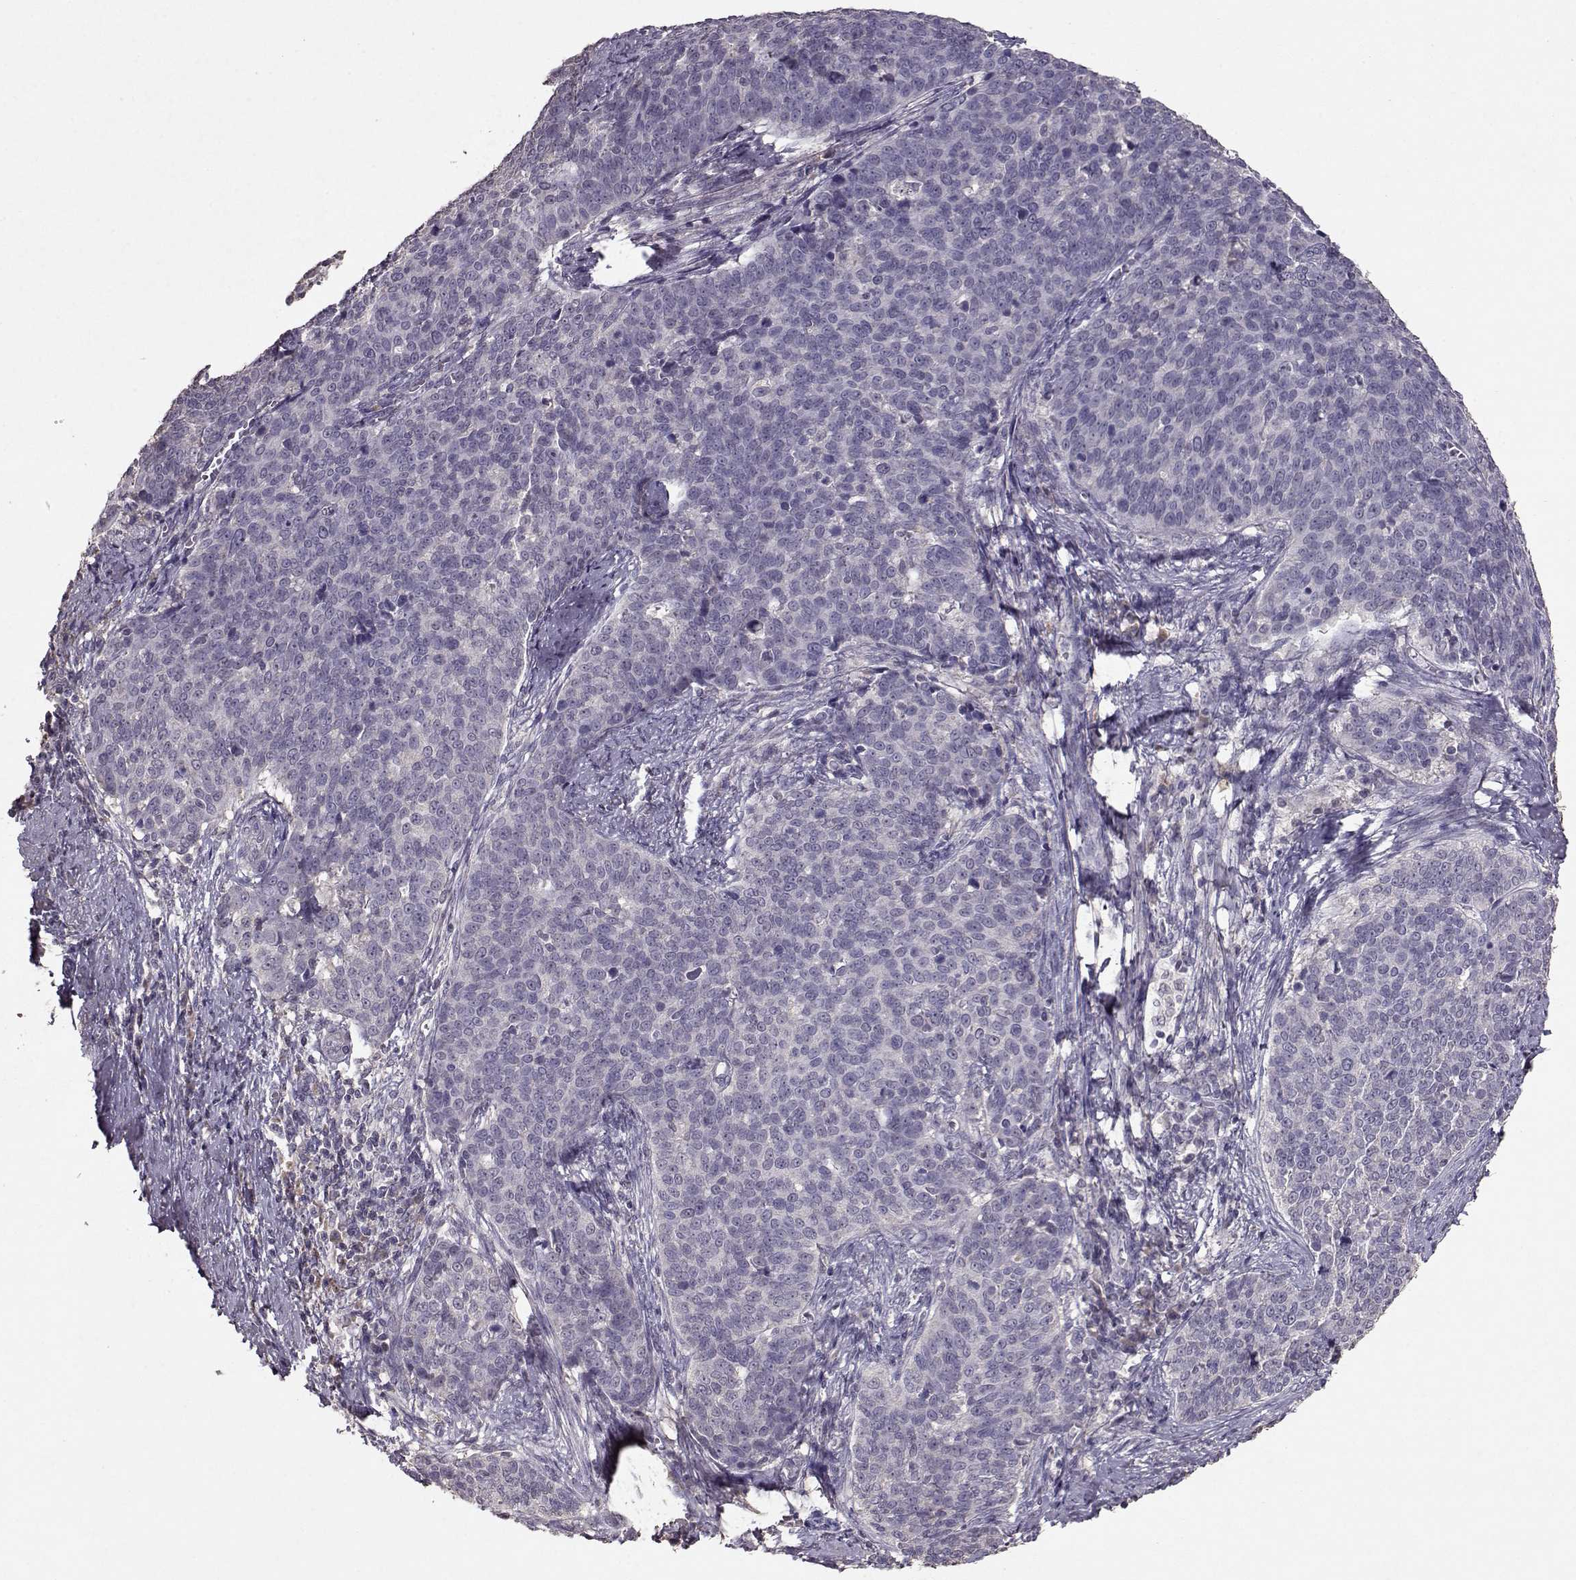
{"staining": {"intensity": "negative", "quantity": "none", "location": "none"}, "tissue": "cervical cancer", "cell_type": "Tumor cells", "image_type": "cancer", "snomed": [{"axis": "morphology", "description": "Squamous cell carcinoma, NOS"}, {"axis": "topography", "description": "Cervix"}], "caption": "Tumor cells show no significant expression in cervical squamous cell carcinoma. (DAB (3,3'-diaminobenzidine) immunohistochemistry (IHC) with hematoxylin counter stain).", "gene": "PMCH", "patient": {"sex": "female", "age": 39}}